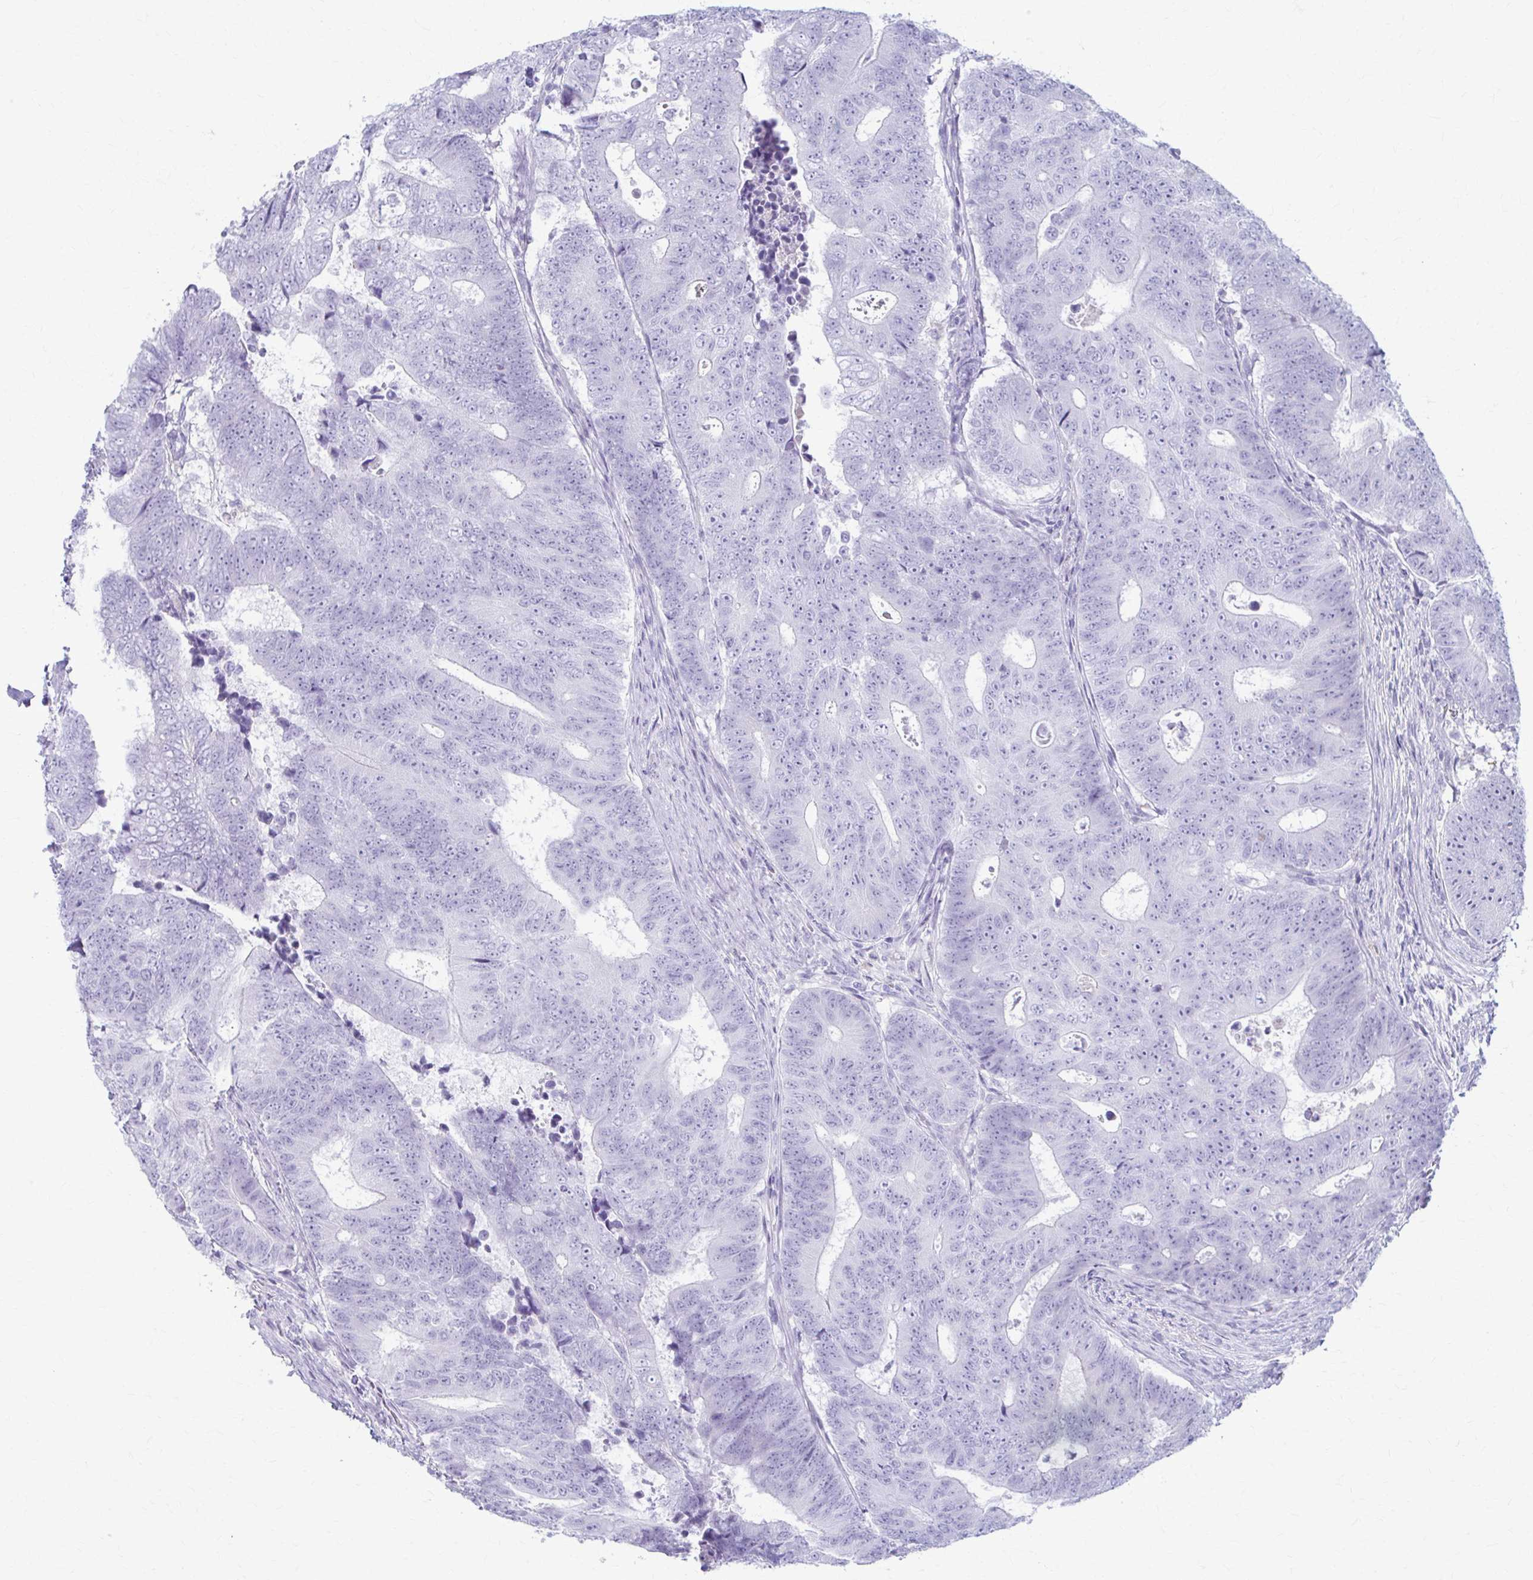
{"staining": {"intensity": "negative", "quantity": "none", "location": "none"}, "tissue": "colorectal cancer", "cell_type": "Tumor cells", "image_type": "cancer", "snomed": [{"axis": "morphology", "description": "Adenocarcinoma, NOS"}, {"axis": "topography", "description": "Colon"}], "caption": "IHC image of neoplastic tissue: human colorectal cancer stained with DAB exhibits no significant protein staining in tumor cells.", "gene": "LDLRAP1", "patient": {"sex": "female", "age": 48}}